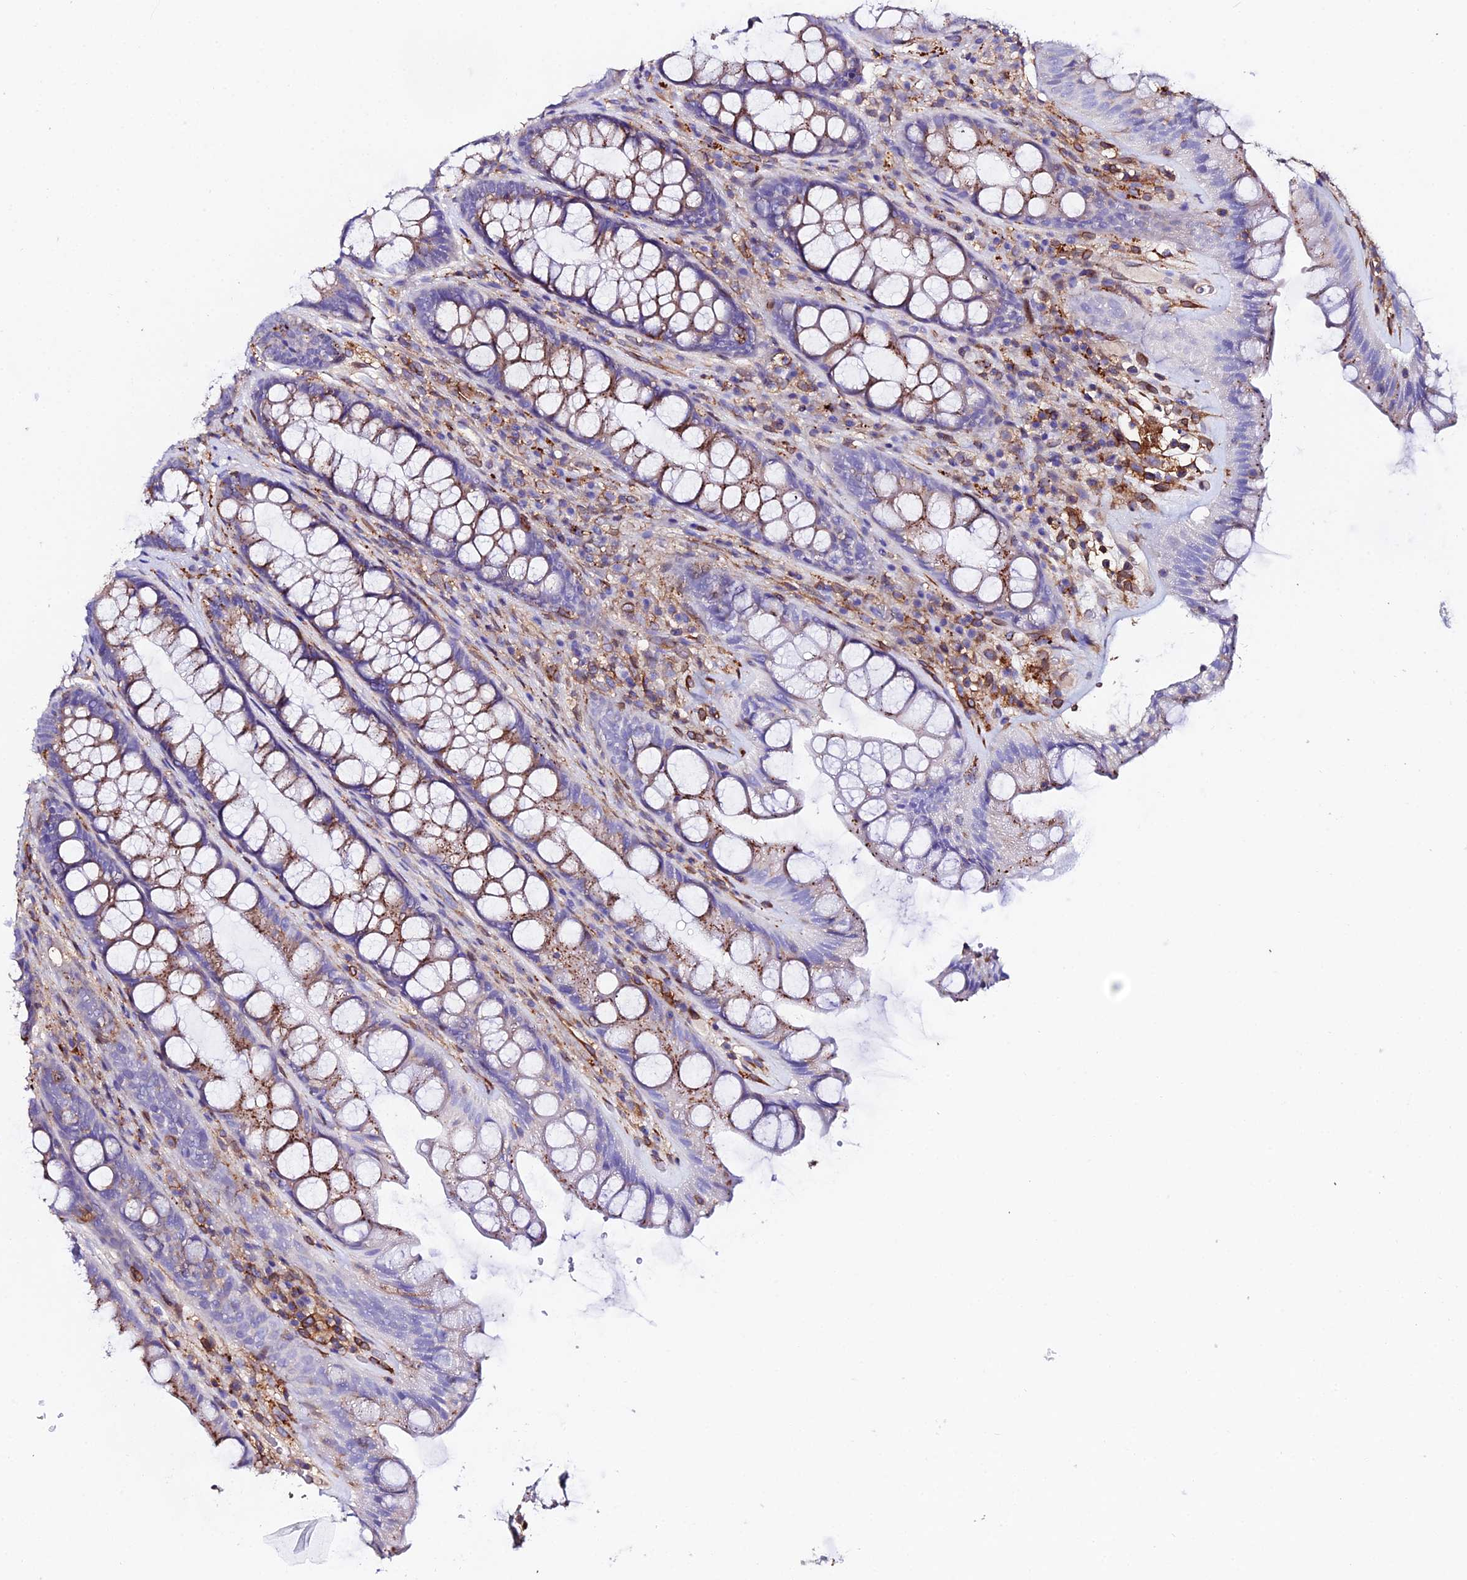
{"staining": {"intensity": "moderate", "quantity": "25%-75%", "location": "cytoplasmic/membranous"}, "tissue": "rectum", "cell_type": "Glandular cells", "image_type": "normal", "snomed": [{"axis": "morphology", "description": "Normal tissue, NOS"}, {"axis": "topography", "description": "Rectum"}], "caption": "Benign rectum exhibits moderate cytoplasmic/membranous expression in about 25%-75% of glandular cells (DAB = brown stain, brightfield microscopy at high magnification)..", "gene": "TRPV2", "patient": {"sex": "male", "age": 74}}